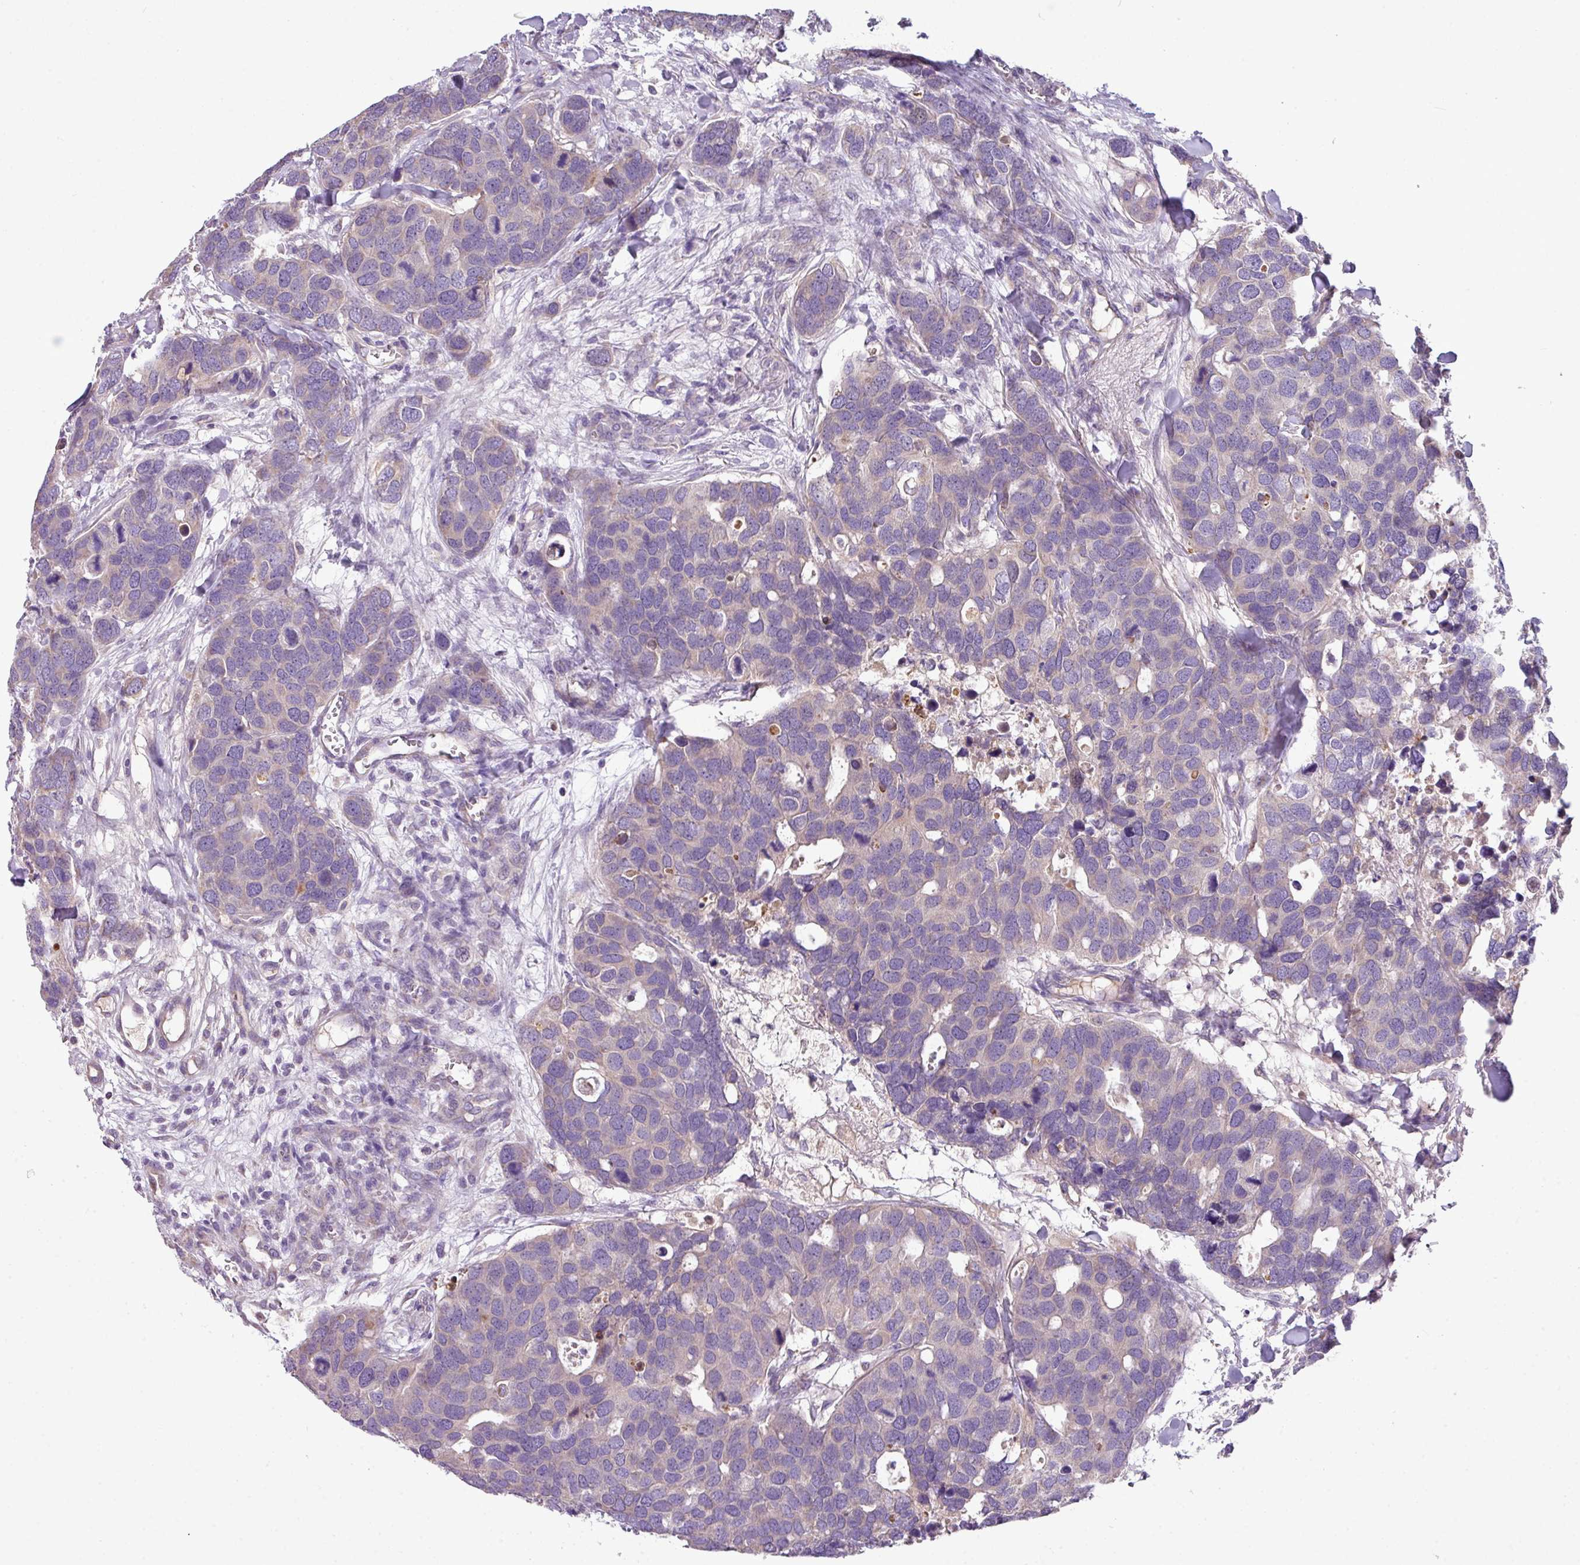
{"staining": {"intensity": "negative", "quantity": "none", "location": "none"}, "tissue": "breast cancer", "cell_type": "Tumor cells", "image_type": "cancer", "snomed": [{"axis": "morphology", "description": "Duct carcinoma"}, {"axis": "topography", "description": "Breast"}], "caption": "Immunohistochemistry (IHC) of human intraductal carcinoma (breast) displays no positivity in tumor cells. Brightfield microscopy of immunohistochemistry stained with DAB (3,3'-diaminobenzidine) (brown) and hematoxylin (blue), captured at high magnification.", "gene": "LRRC9", "patient": {"sex": "female", "age": 83}}